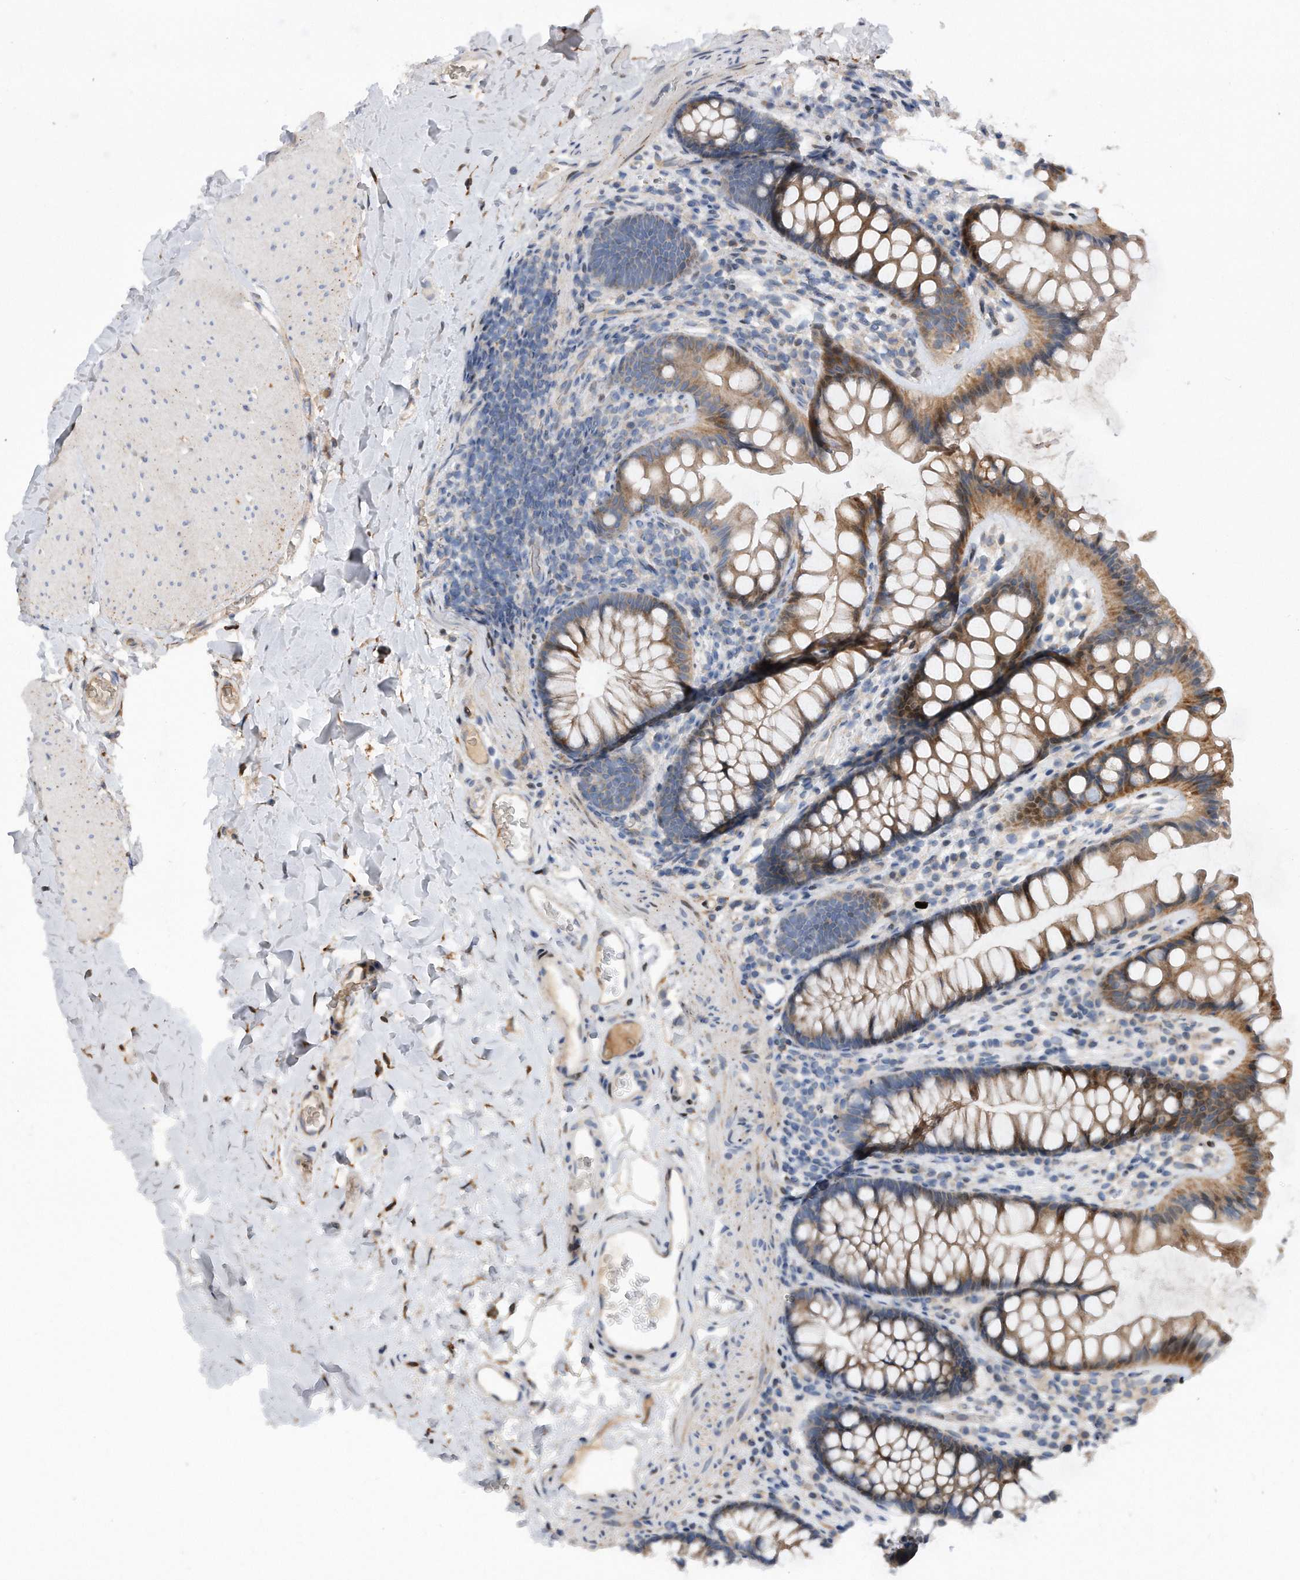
{"staining": {"intensity": "weak", "quantity": ">75%", "location": "cytoplasmic/membranous"}, "tissue": "colon", "cell_type": "Endothelial cells", "image_type": "normal", "snomed": [{"axis": "morphology", "description": "Normal tissue, NOS"}, {"axis": "topography", "description": "Colon"}], "caption": "Weak cytoplasmic/membranous expression for a protein is present in about >75% of endothelial cells of benign colon using immunohistochemistry (IHC).", "gene": "CDH12", "patient": {"sex": "female", "age": 62}}